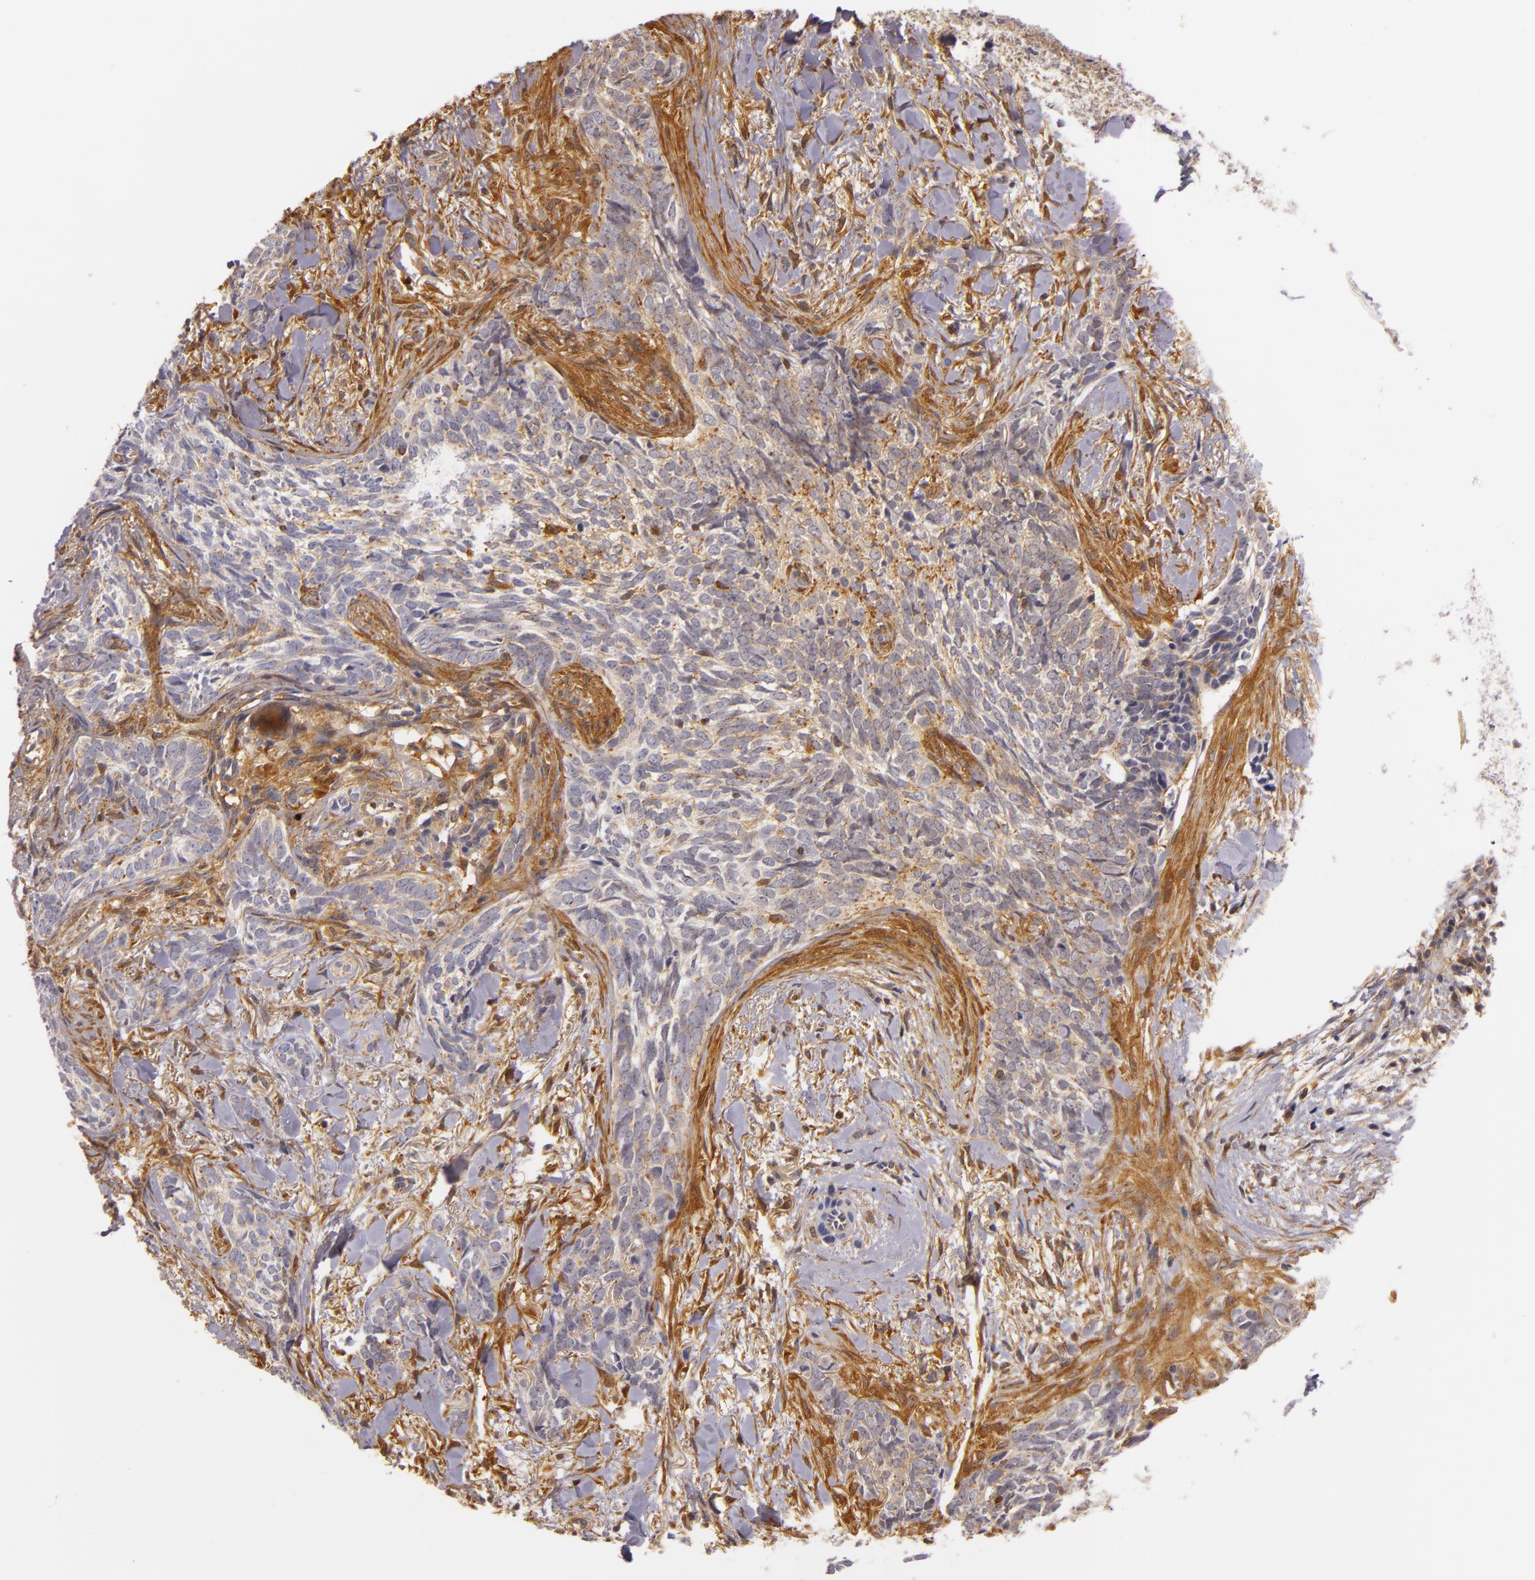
{"staining": {"intensity": "weak", "quantity": "25%-75%", "location": "cytoplasmic/membranous"}, "tissue": "skin cancer", "cell_type": "Tumor cells", "image_type": "cancer", "snomed": [{"axis": "morphology", "description": "Basal cell carcinoma"}, {"axis": "topography", "description": "Skin"}], "caption": "This is an image of immunohistochemistry staining of skin cancer (basal cell carcinoma), which shows weak expression in the cytoplasmic/membranous of tumor cells.", "gene": "TOM1", "patient": {"sex": "female", "age": 81}}